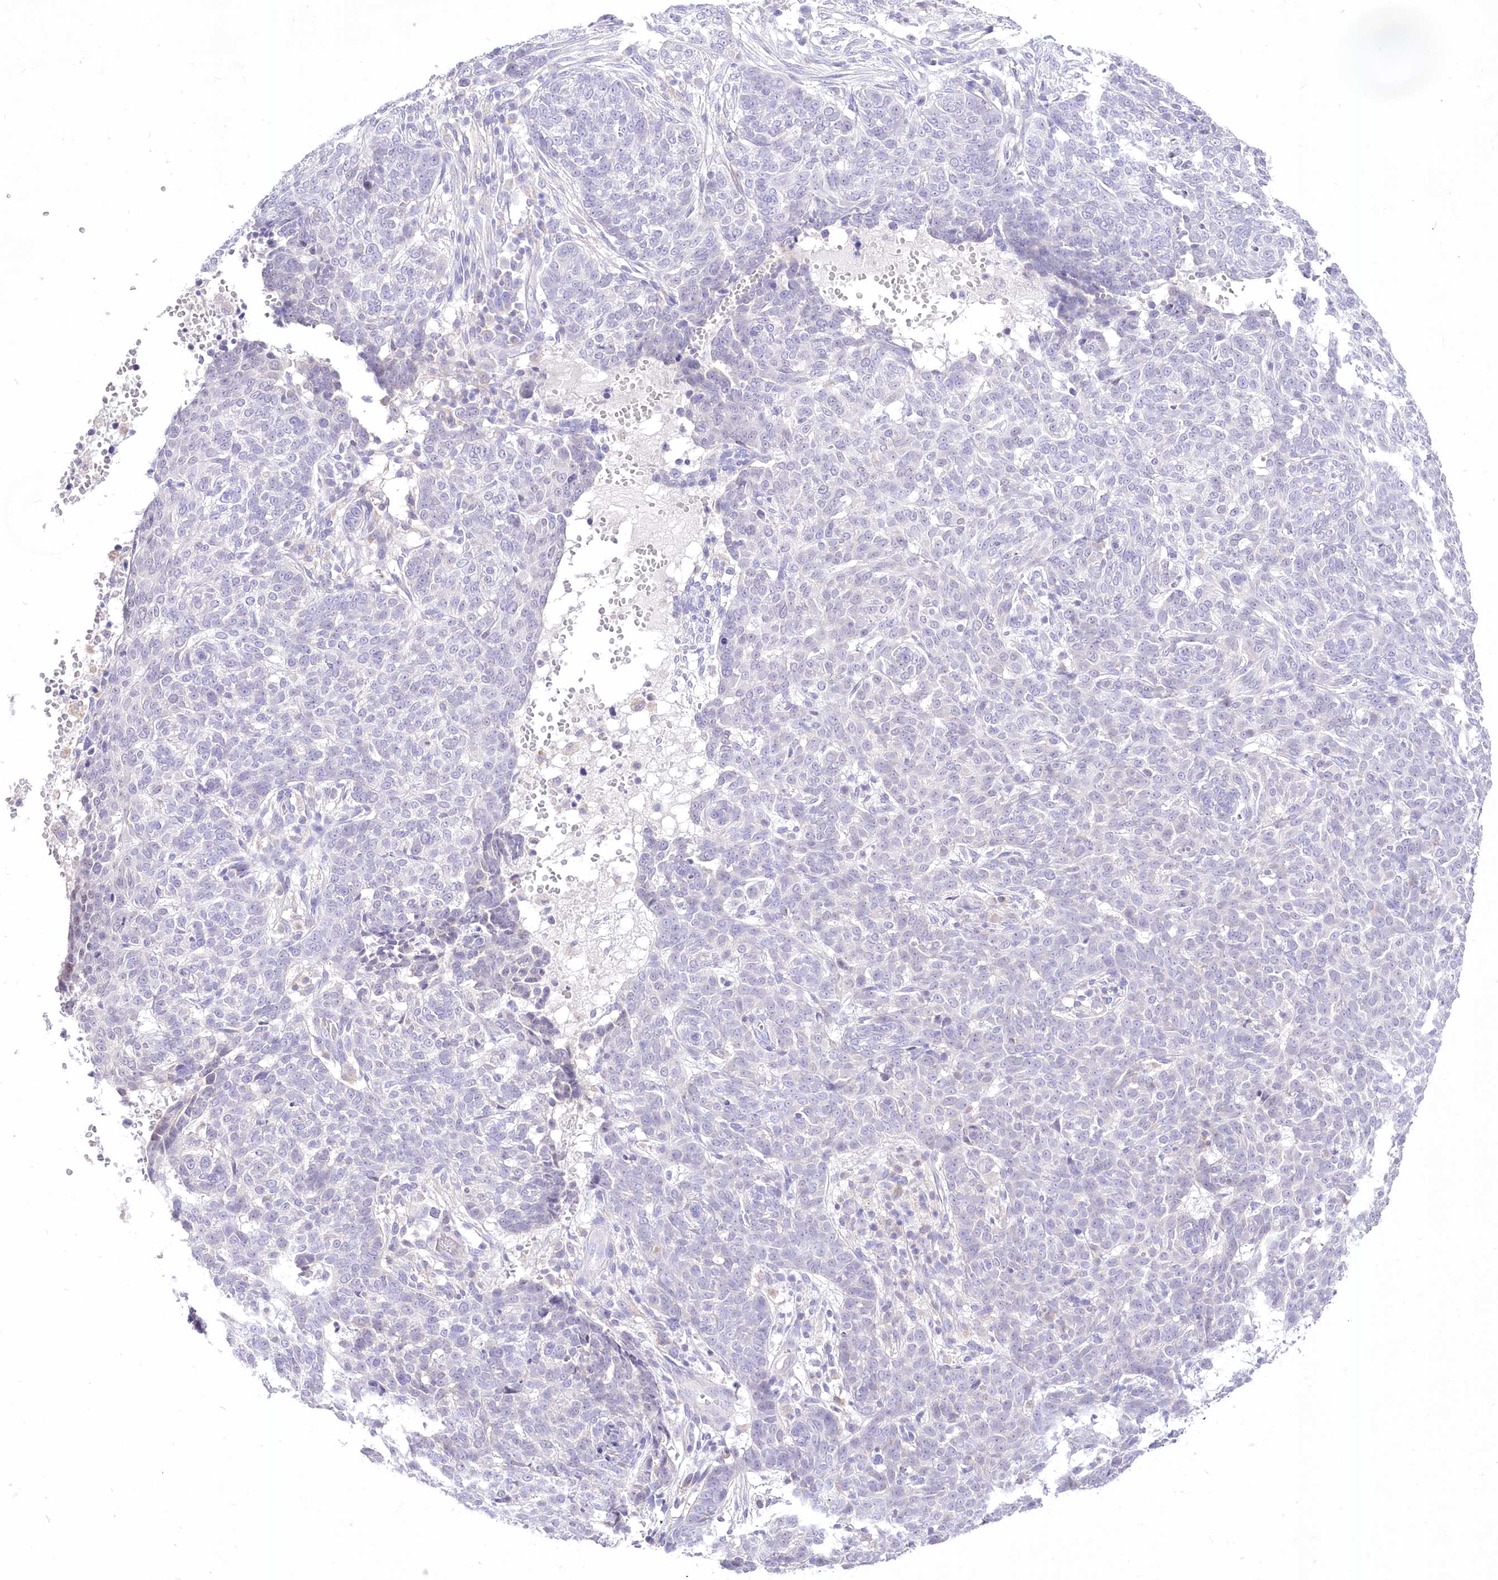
{"staining": {"intensity": "negative", "quantity": "none", "location": "none"}, "tissue": "skin cancer", "cell_type": "Tumor cells", "image_type": "cancer", "snomed": [{"axis": "morphology", "description": "Basal cell carcinoma"}, {"axis": "topography", "description": "Skin"}], "caption": "This histopathology image is of skin basal cell carcinoma stained with immunohistochemistry (IHC) to label a protein in brown with the nuclei are counter-stained blue. There is no positivity in tumor cells.", "gene": "HELT", "patient": {"sex": "male", "age": 85}}